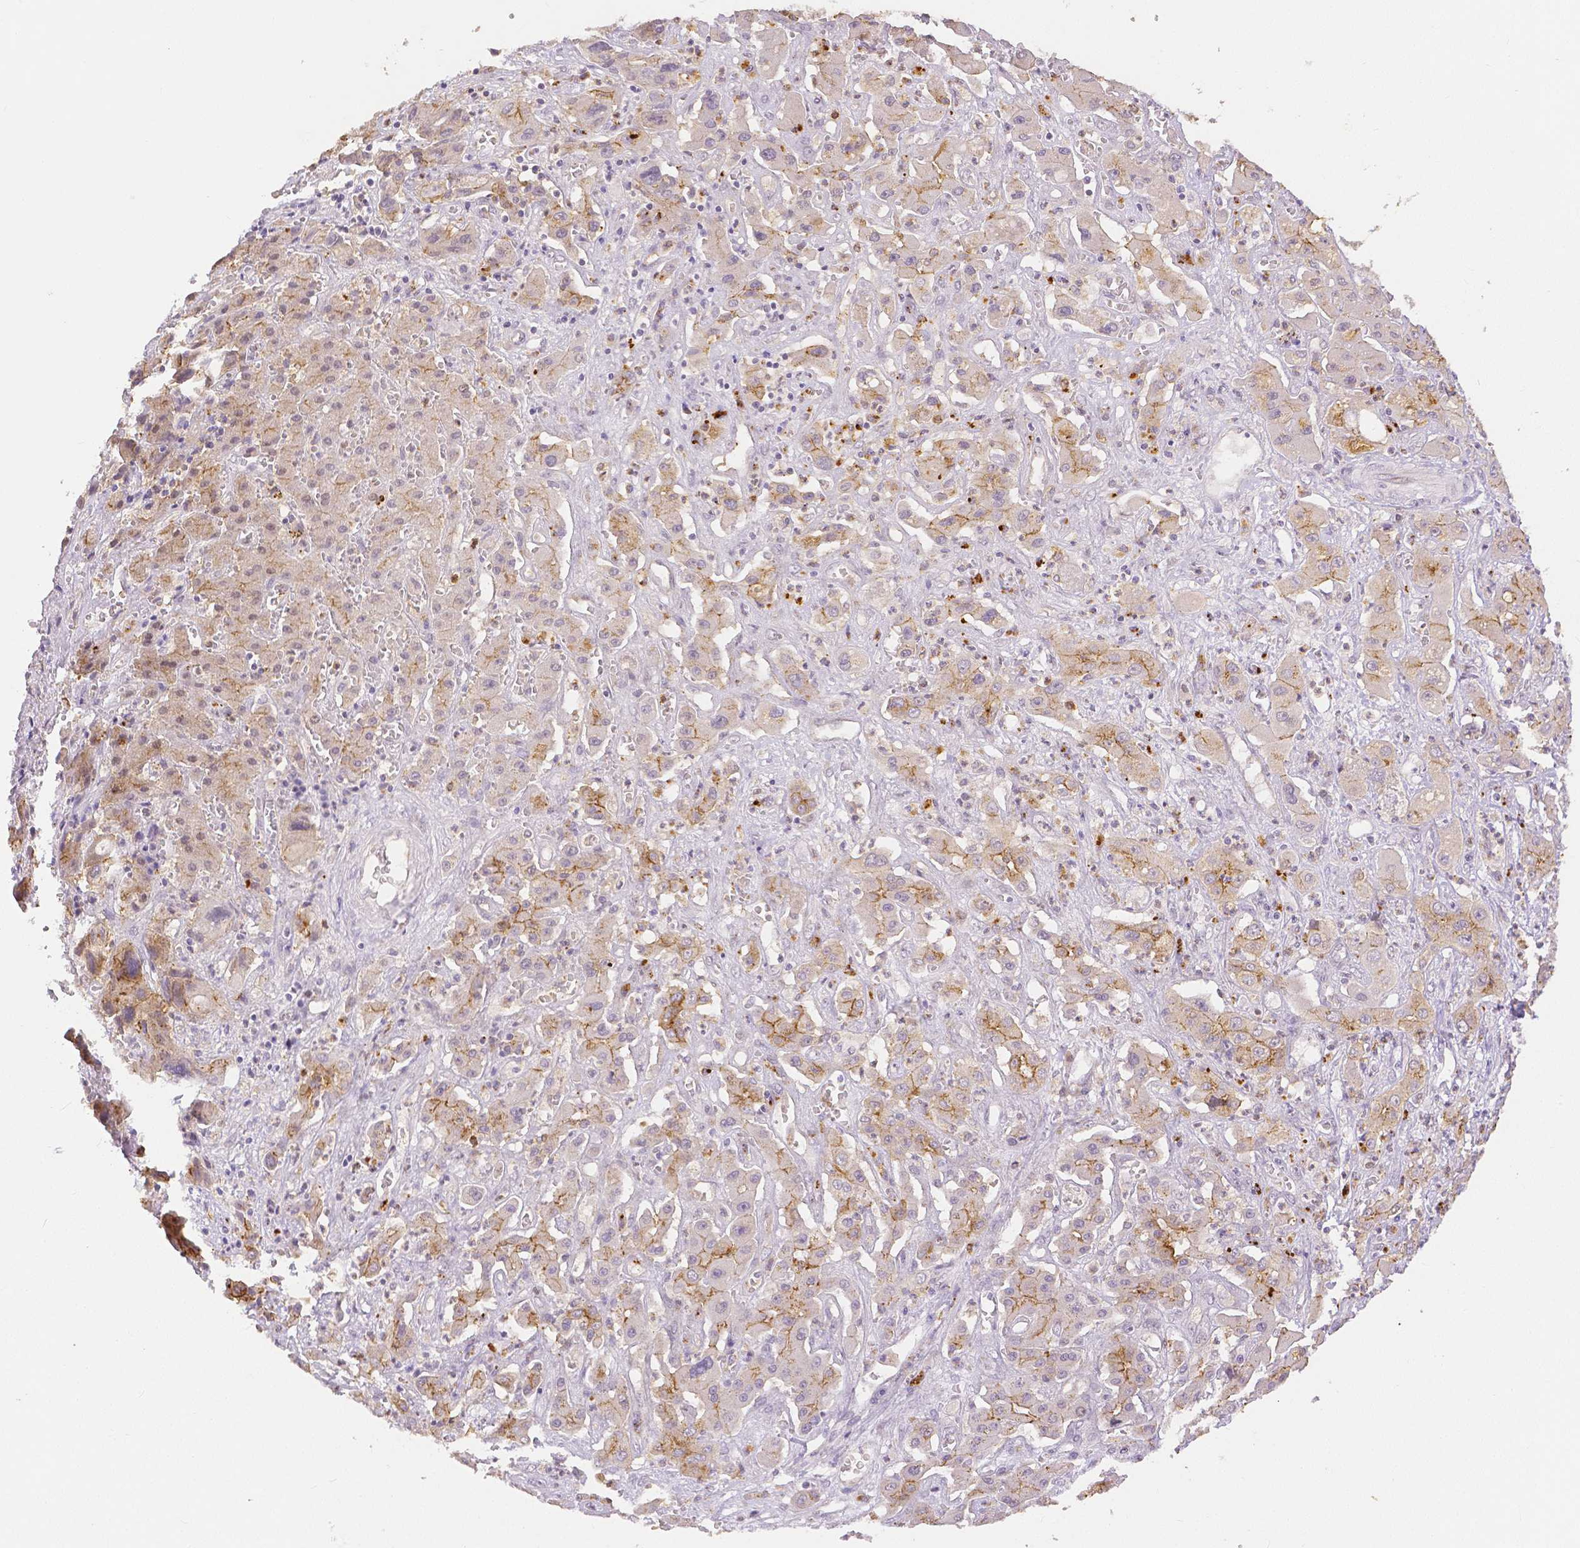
{"staining": {"intensity": "moderate", "quantity": "25%-75%", "location": "cytoplasmic/membranous"}, "tissue": "liver cancer", "cell_type": "Tumor cells", "image_type": "cancer", "snomed": [{"axis": "morphology", "description": "Cholangiocarcinoma"}, {"axis": "topography", "description": "Liver"}], "caption": "The photomicrograph shows a brown stain indicating the presence of a protein in the cytoplasmic/membranous of tumor cells in liver cholangiocarcinoma.", "gene": "OCLN", "patient": {"sex": "male", "age": 67}}